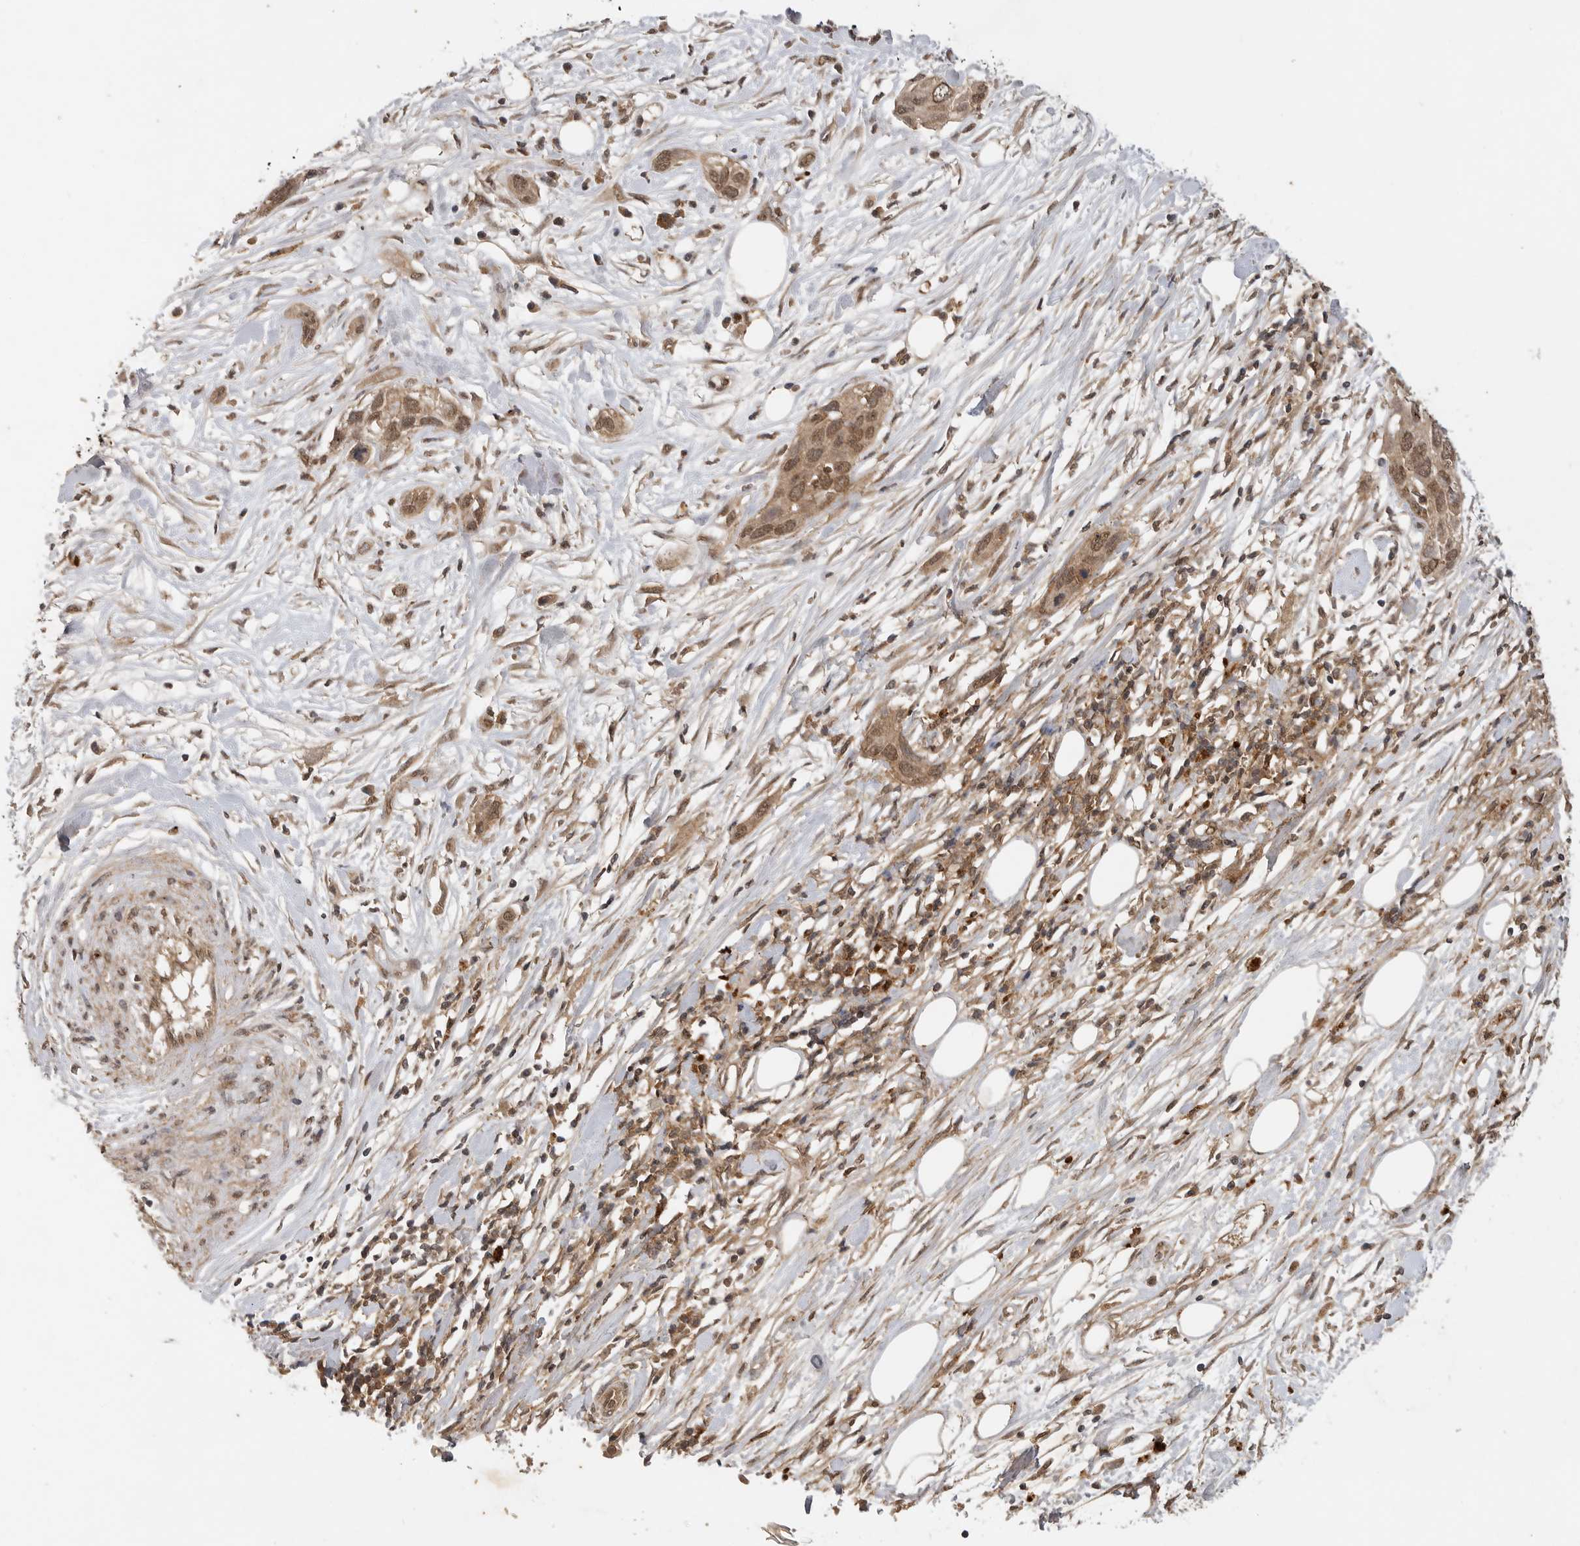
{"staining": {"intensity": "moderate", "quantity": ">75%", "location": "cytoplasmic/membranous,nuclear"}, "tissue": "pancreatic cancer", "cell_type": "Tumor cells", "image_type": "cancer", "snomed": [{"axis": "morphology", "description": "Adenocarcinoma, NOS"}, {"axis": "topography", "description": "Pancreas"}], "caption": "A photomicrograph of pancreatic cancer stained for a protein displays moderate cytoplasmic/membranous and nuclear brown staining in tumor cells. The staining was performed using DAB, with brown indicating positive protein expression. Nuclei are stained blue with hematoxylin.", "gene": "ICOSLG", "patient": {"sex": "female", "age": 60}}